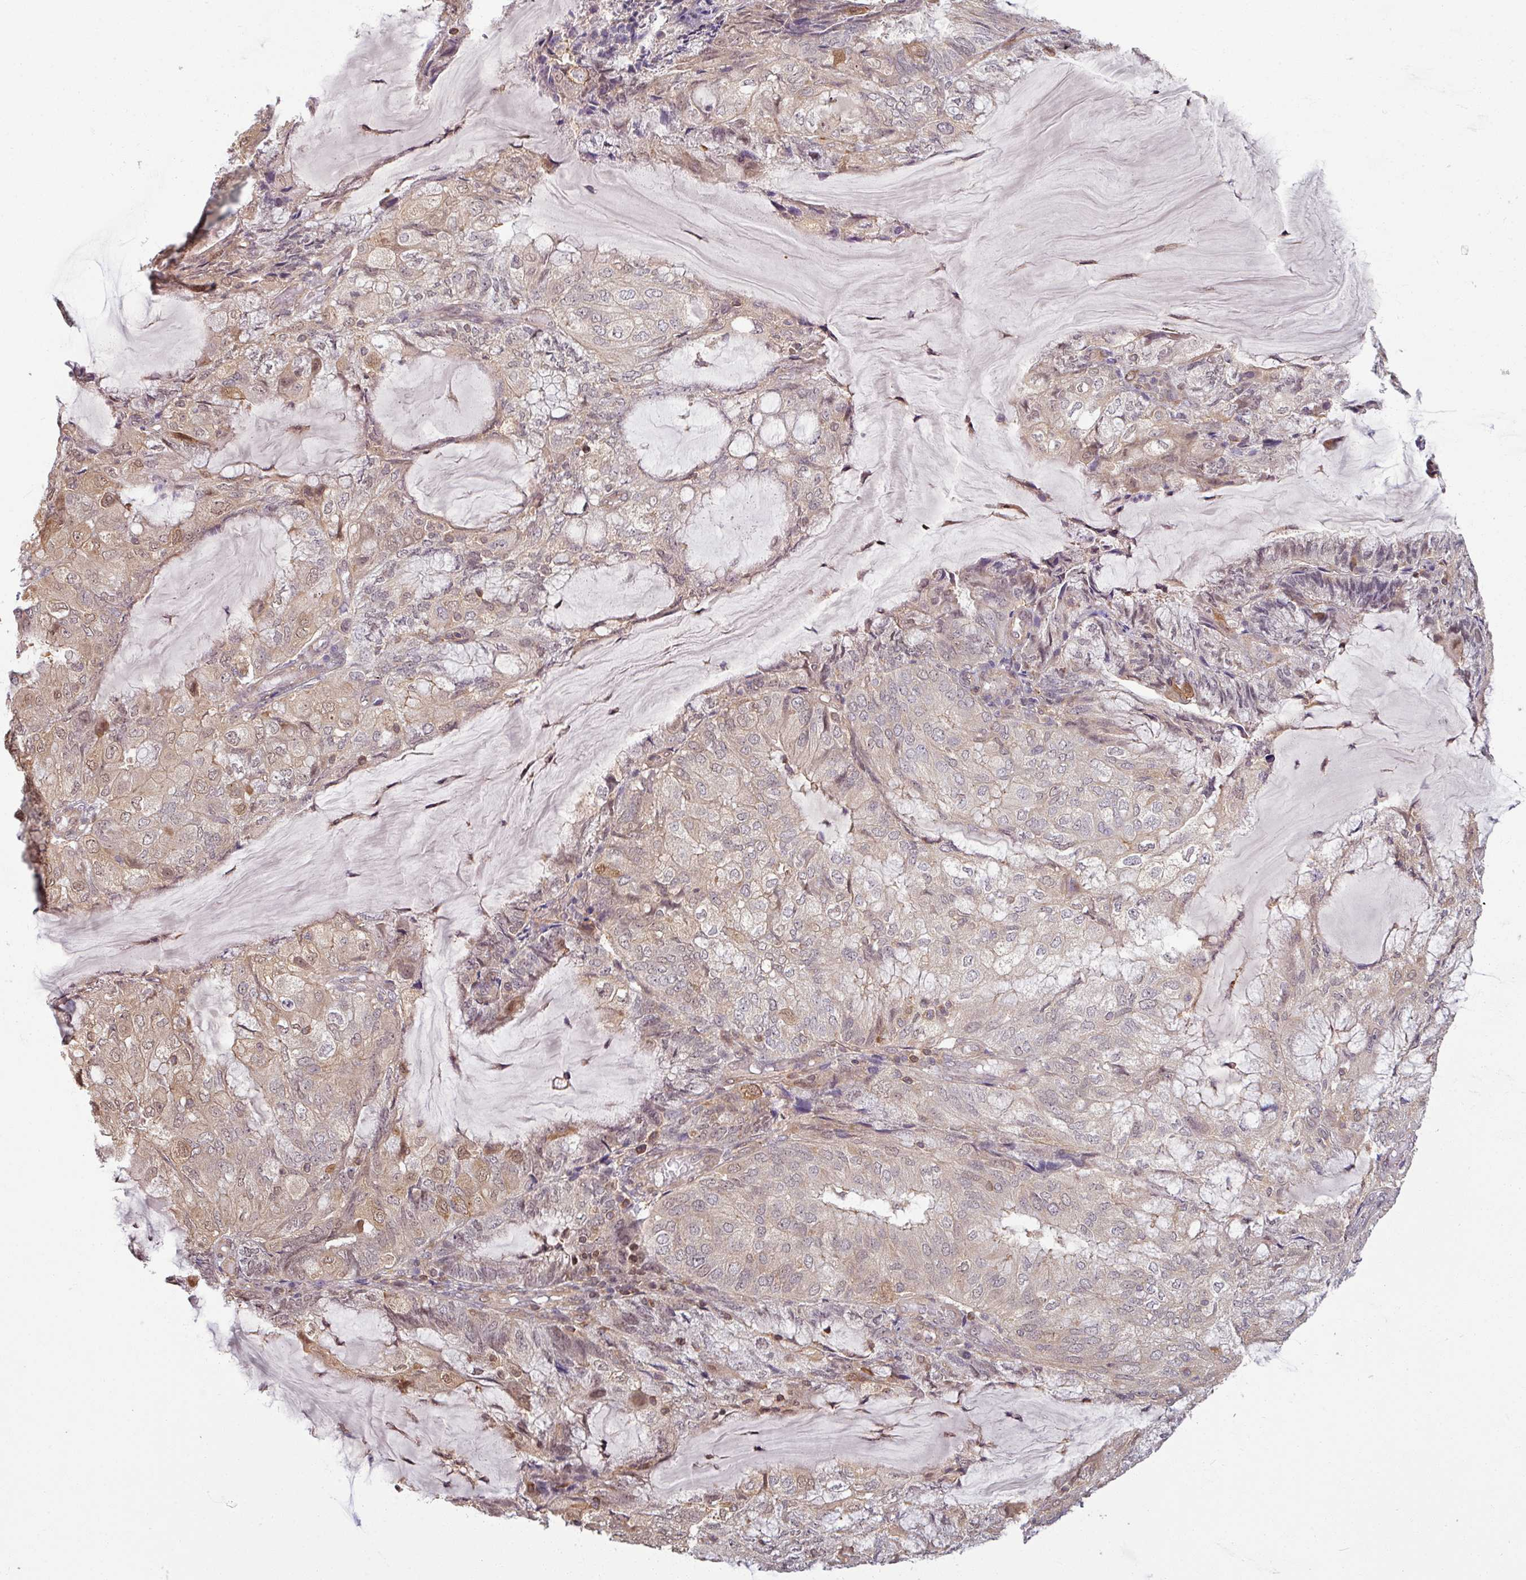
{"staining": {"intensity": "moderate", "quantity": "<25%", "location": "cytoplasmic/membranous"}, "tissue": "endometrial cancer", "cell_type": "Tumor cells", "image_type": "cancer", "snomed": [{"axis": "morphology", "description": "Adenocarcinoma, NOS"}, {"axis": "topography", "description": "Endometrium"}], "caption": "DAB (3,3'-diaminobenzidine) immunohistochemical staining of endometrial cancer (adenocarcinoma) displays moderate cytoplasmic/membranous protein expression in about <25% of tumor cells.", "gene": "TUSC3", "patient": {"sex": "female", "age": 81}}